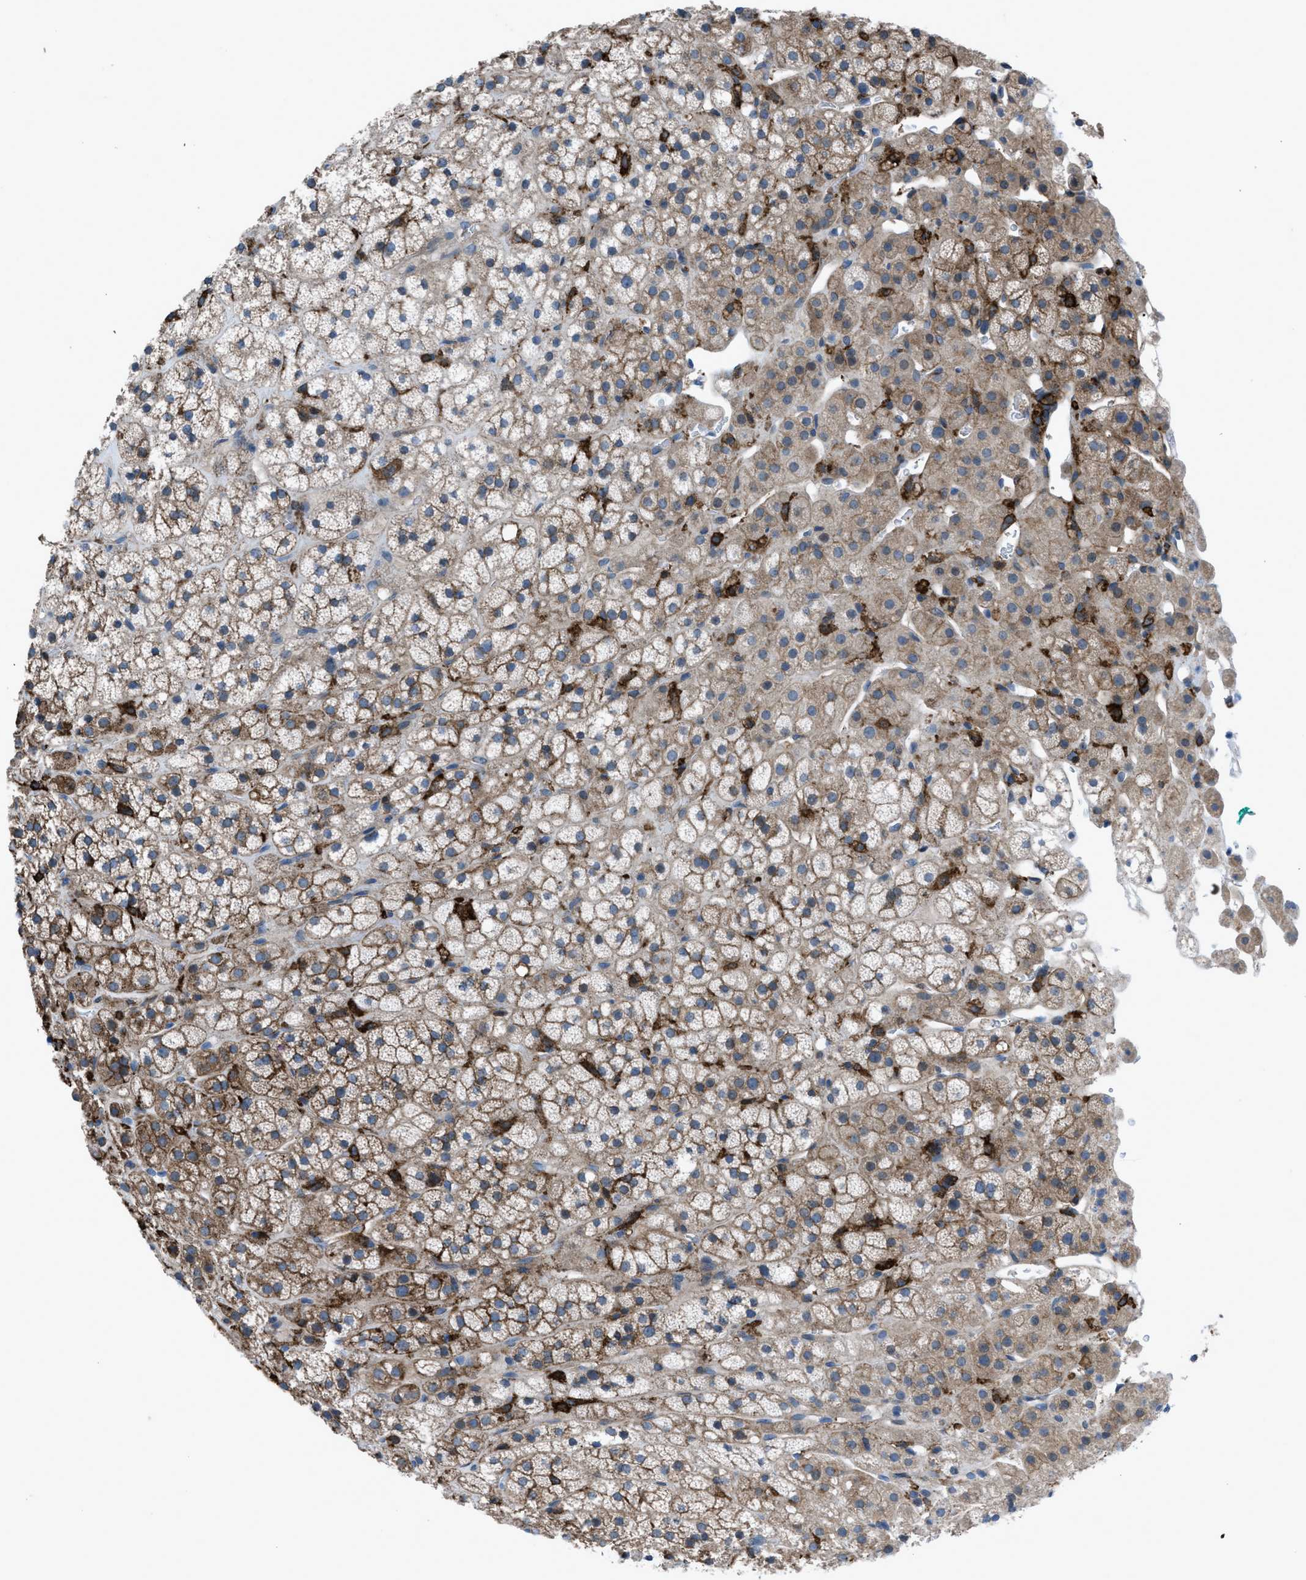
{"staining": {"intensity": "moderate", "quantity": "25%-75%", "location": "cytoplasmic/membranous"}, "tissue": "adrenal gland", "cell_type": "Glandular cells", "image_type": "normal", "snomed": [{"axis": "morphology", "description": "Normal tissue, NOS"}, {"axis": "topography", "description": "Adrenal gland"}], "caption": "This histopathology image exhibits normal adrenal gland stained with immunohistochemistry to label a protein in brown. The cytoplasmic/membranous of glandular cells show moderate positivity for the protein. Nuclei are counter-stained blue.", "gene": "EGFR", "patient": {"sex": "male", "age": 56}}